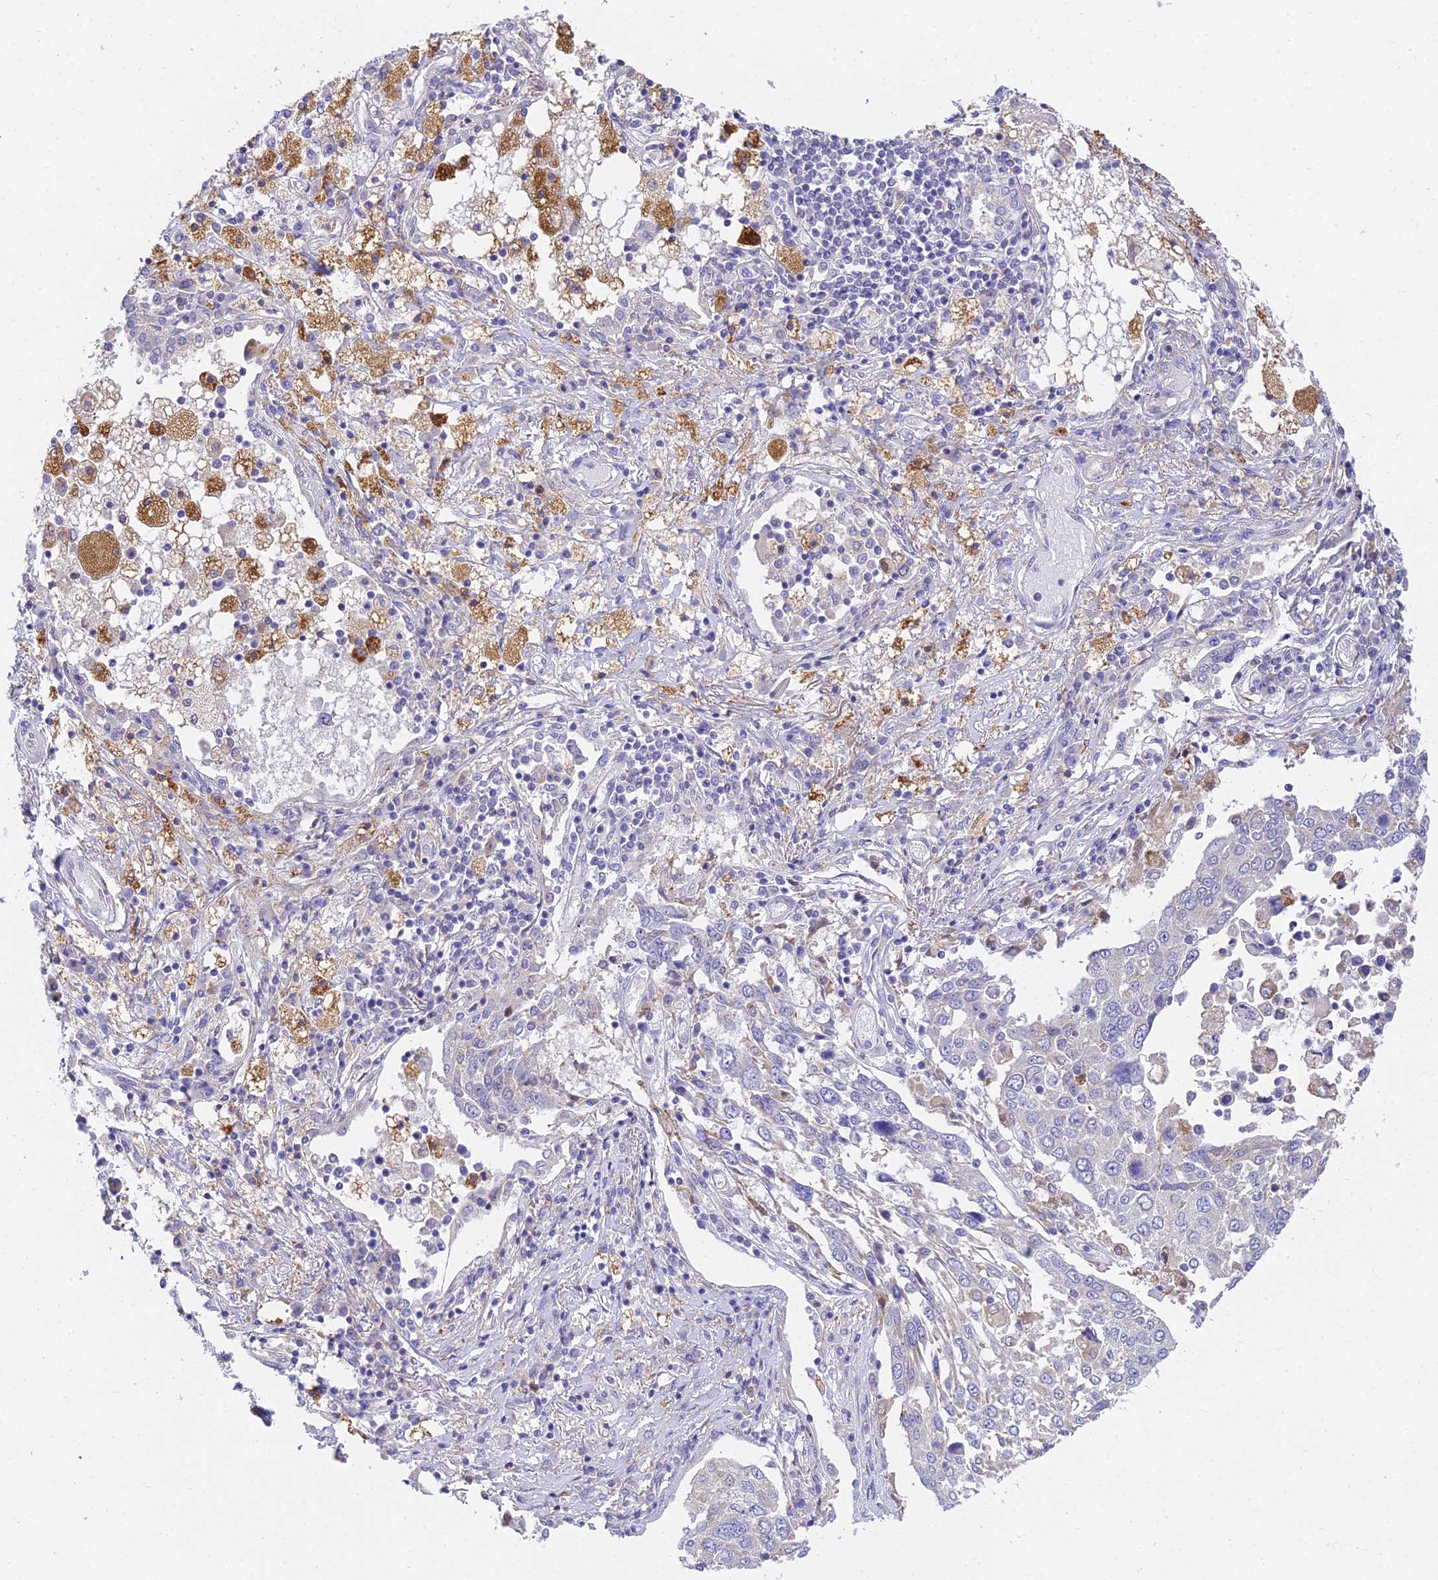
{"staining": {"intensity": "negative", "quantity": "none", "location": "none"}, "tissue": "lung cancer", "cell_type": "Tumor cells", "image_type": "cancer", "snomed": [{"axis": "morphology", "description": "Squamous cell carcinoma, NOS"}, {"axis": "topography", "description": "Lung"}], "caption": "Immunohistochemistry (IHC) micrograph of neoplastic tissue: human squamous cell carcinoma (lung) stained with DAB reveals no significant protein positivity in tumor cells.", "gene": "ARL8B", "patient": {"sex": "male", "age": 65}}